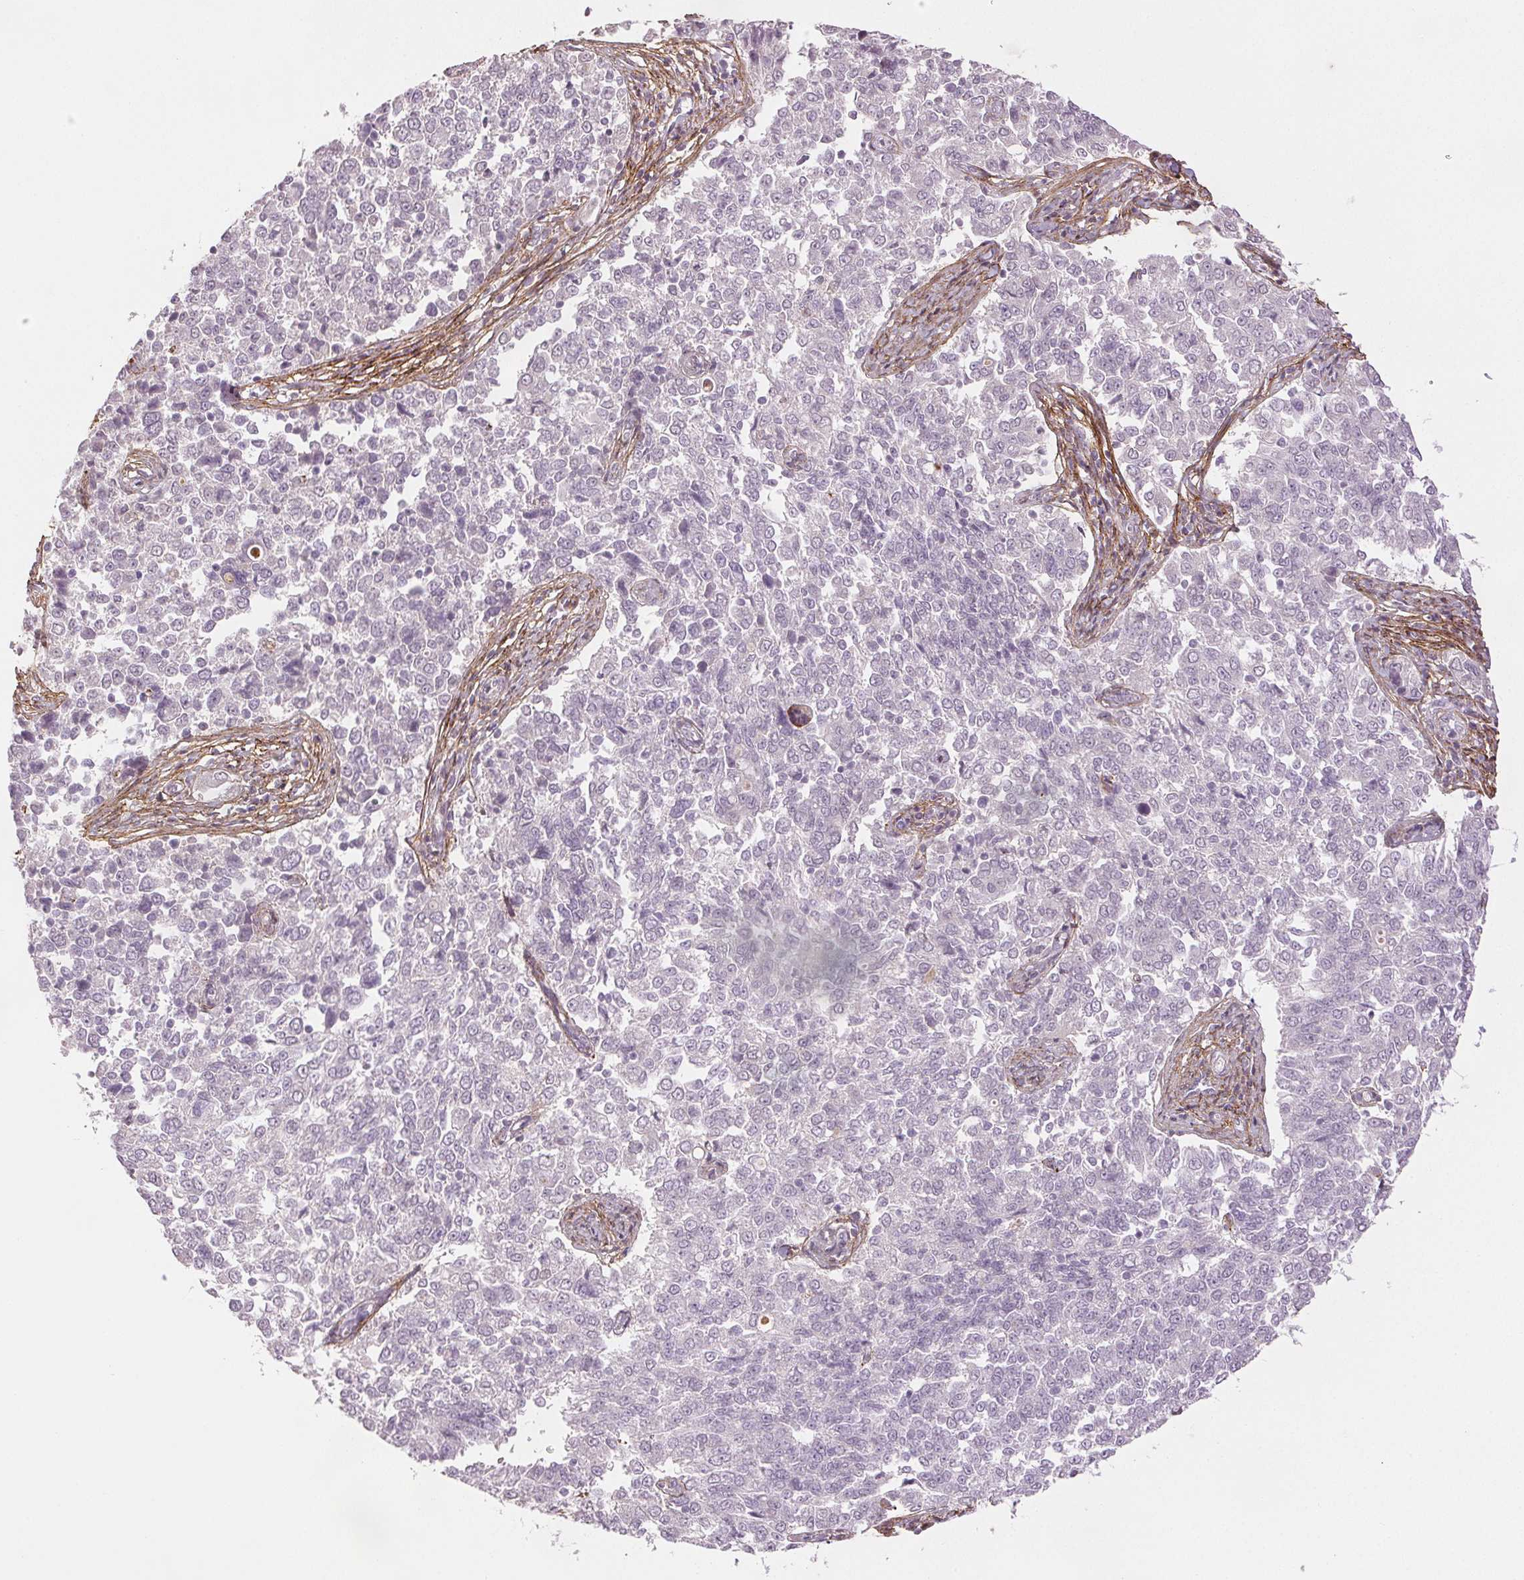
{"staining": {"intensity": "negative", "quantity": "none", "location": "none"}, "tissue": "endometrial cancer", "cell_type": "Tumor cells", "image_type": "cancer", "snomed": [{"axis": "morphology", "description": "Adenocarcinoma, NOS"}, {"axis": "topography", "description": "Endometrium"}], "caption": "This is an immunohistochemistry (IHC) image of endometrial adenocarcinoma. There is no positivity in tumor cells.", "gene": "FBN1", "patient": {"sex": "female", "age": 43}}